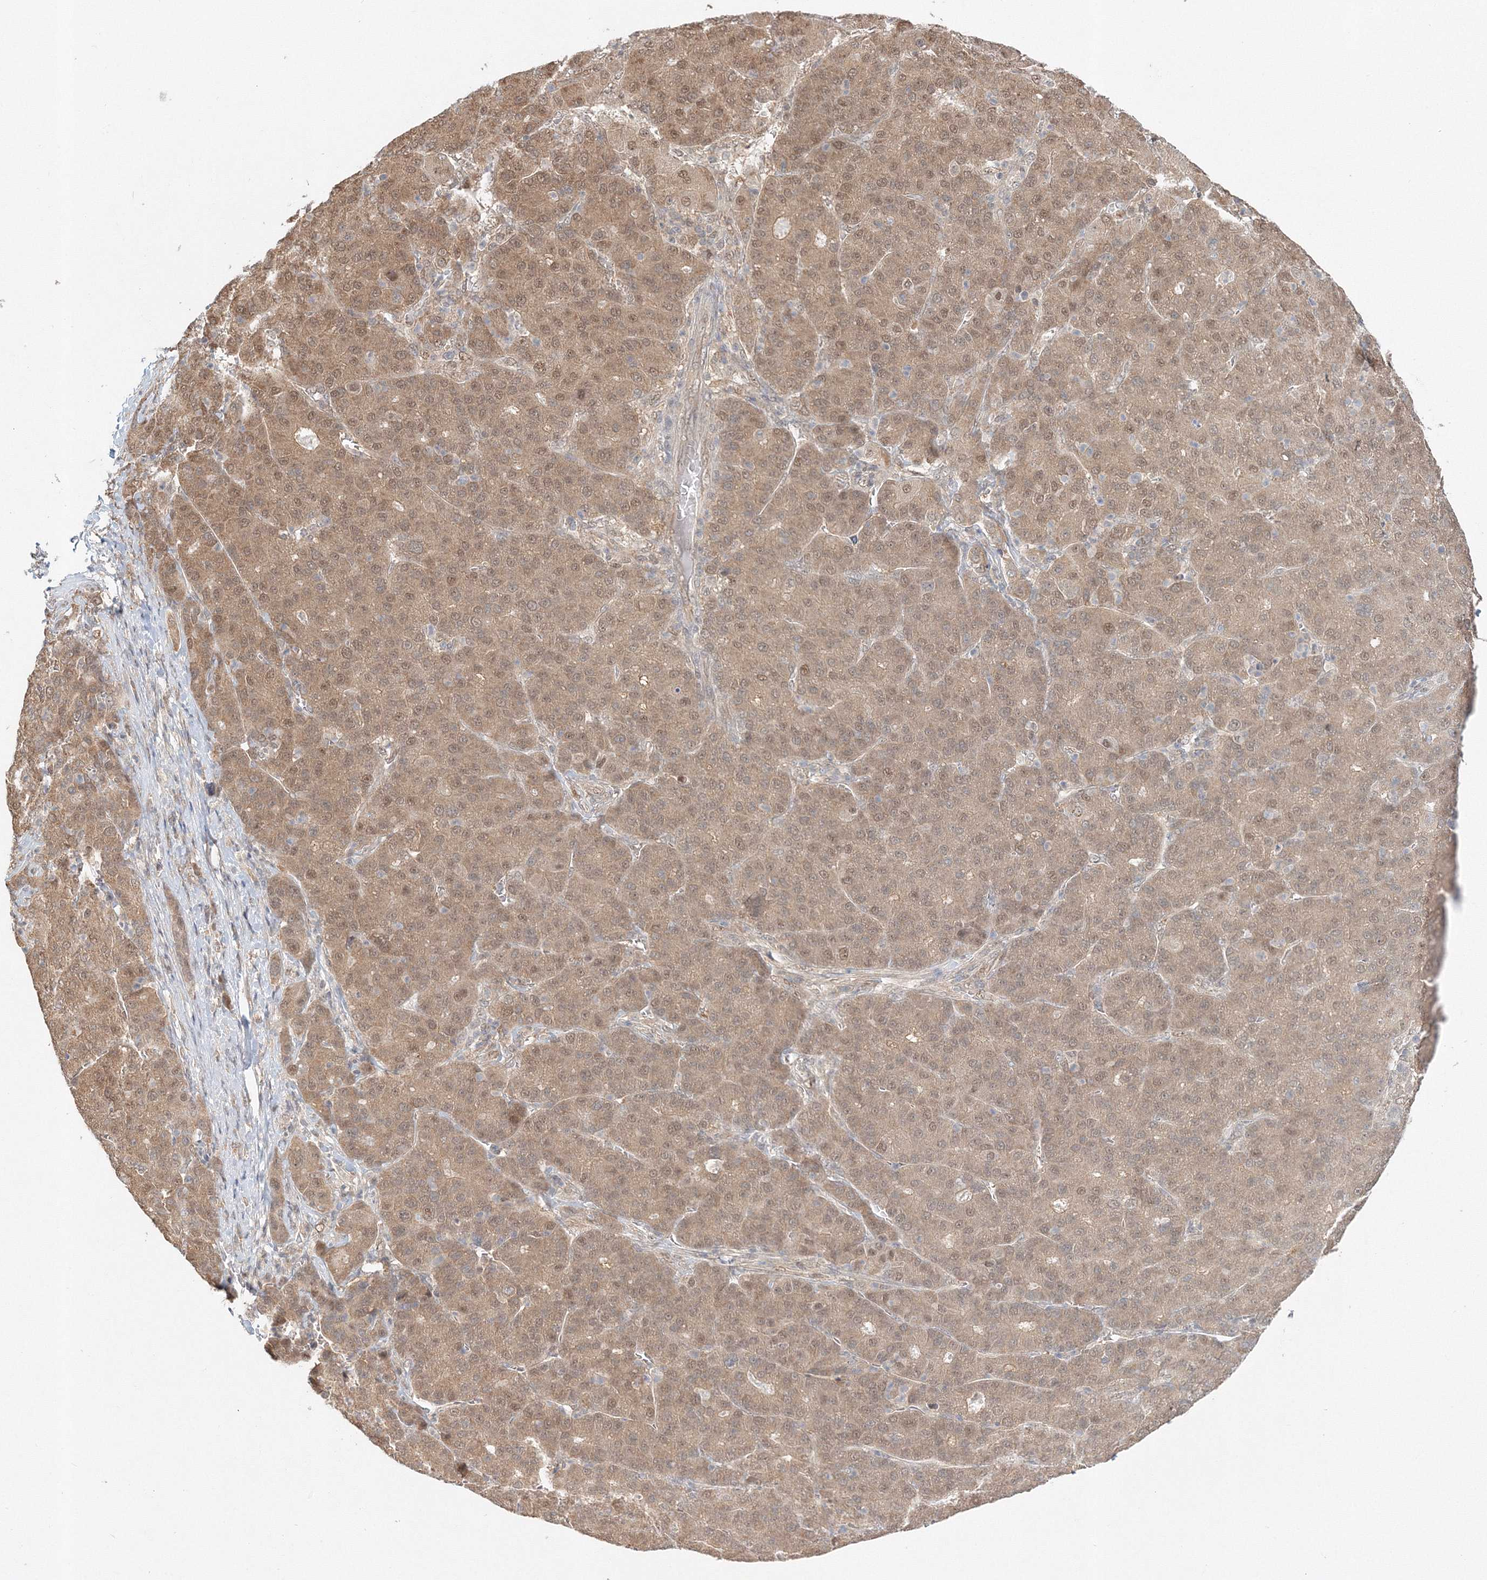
{"staining": {"intensity": "moderate", "quantity": ">75%", "location": "cytoplasmic/membranous,nuclear"}, "tissue": "liver cancer", "cell_type": "Tumor cells", "image_type": "cancer", "snomed": [{"axis": "morphology", "description": "Carcinoma, Hepatocellular, NOS"}, {"axis": "topography", "description": "Liver"}], "caption": "This is an image of immunohistochemistry staining of liver cancer (hepatocellular carcinoma), which shows moderate positivity in the cytoplasmic/membranous and nuclear of tumor cells.", "gene": "PSMD6", "patient": {"sex": "male", "age": 65}}